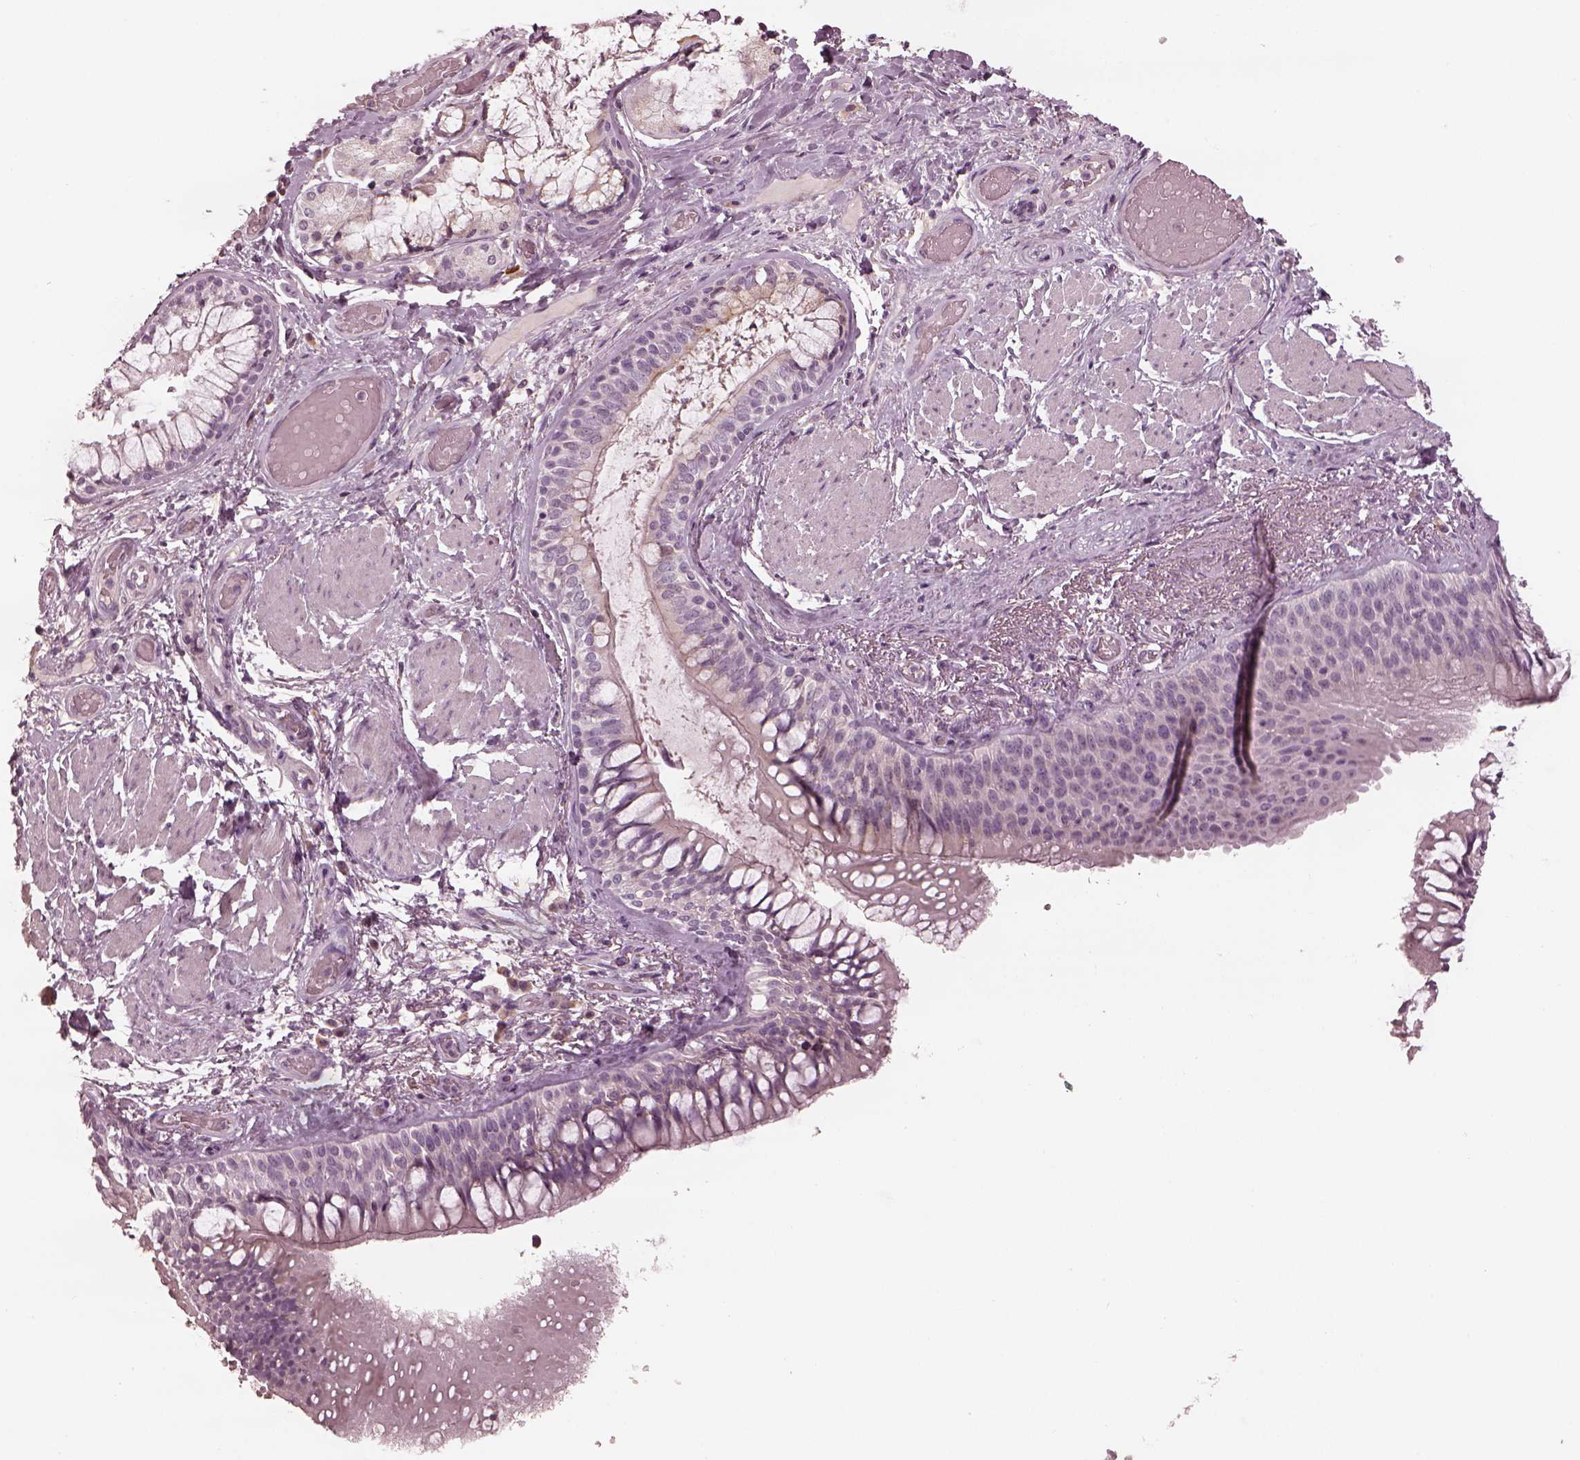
{"staining": {"intensity": "negative", "quantity": "none", "location": "none"}, "tissue": "adipose tissue", "cell_type": "Adipocytes", "image_type": "normal", "snomed": [{"axis": "morphology", "description": "Normal tissue, NOS"}, {"axis": "topography", "description": "Cartilage tissue"}, {"axis": "topography", "description": "Bronchus"}], "caption": "High power microscopy micrograph of an IHC micrograph of normal adipose tissue, revealing no significant positivity in adipocytes.", "gene": "MIA", "patient": {"sex": "male", "age": 64}}